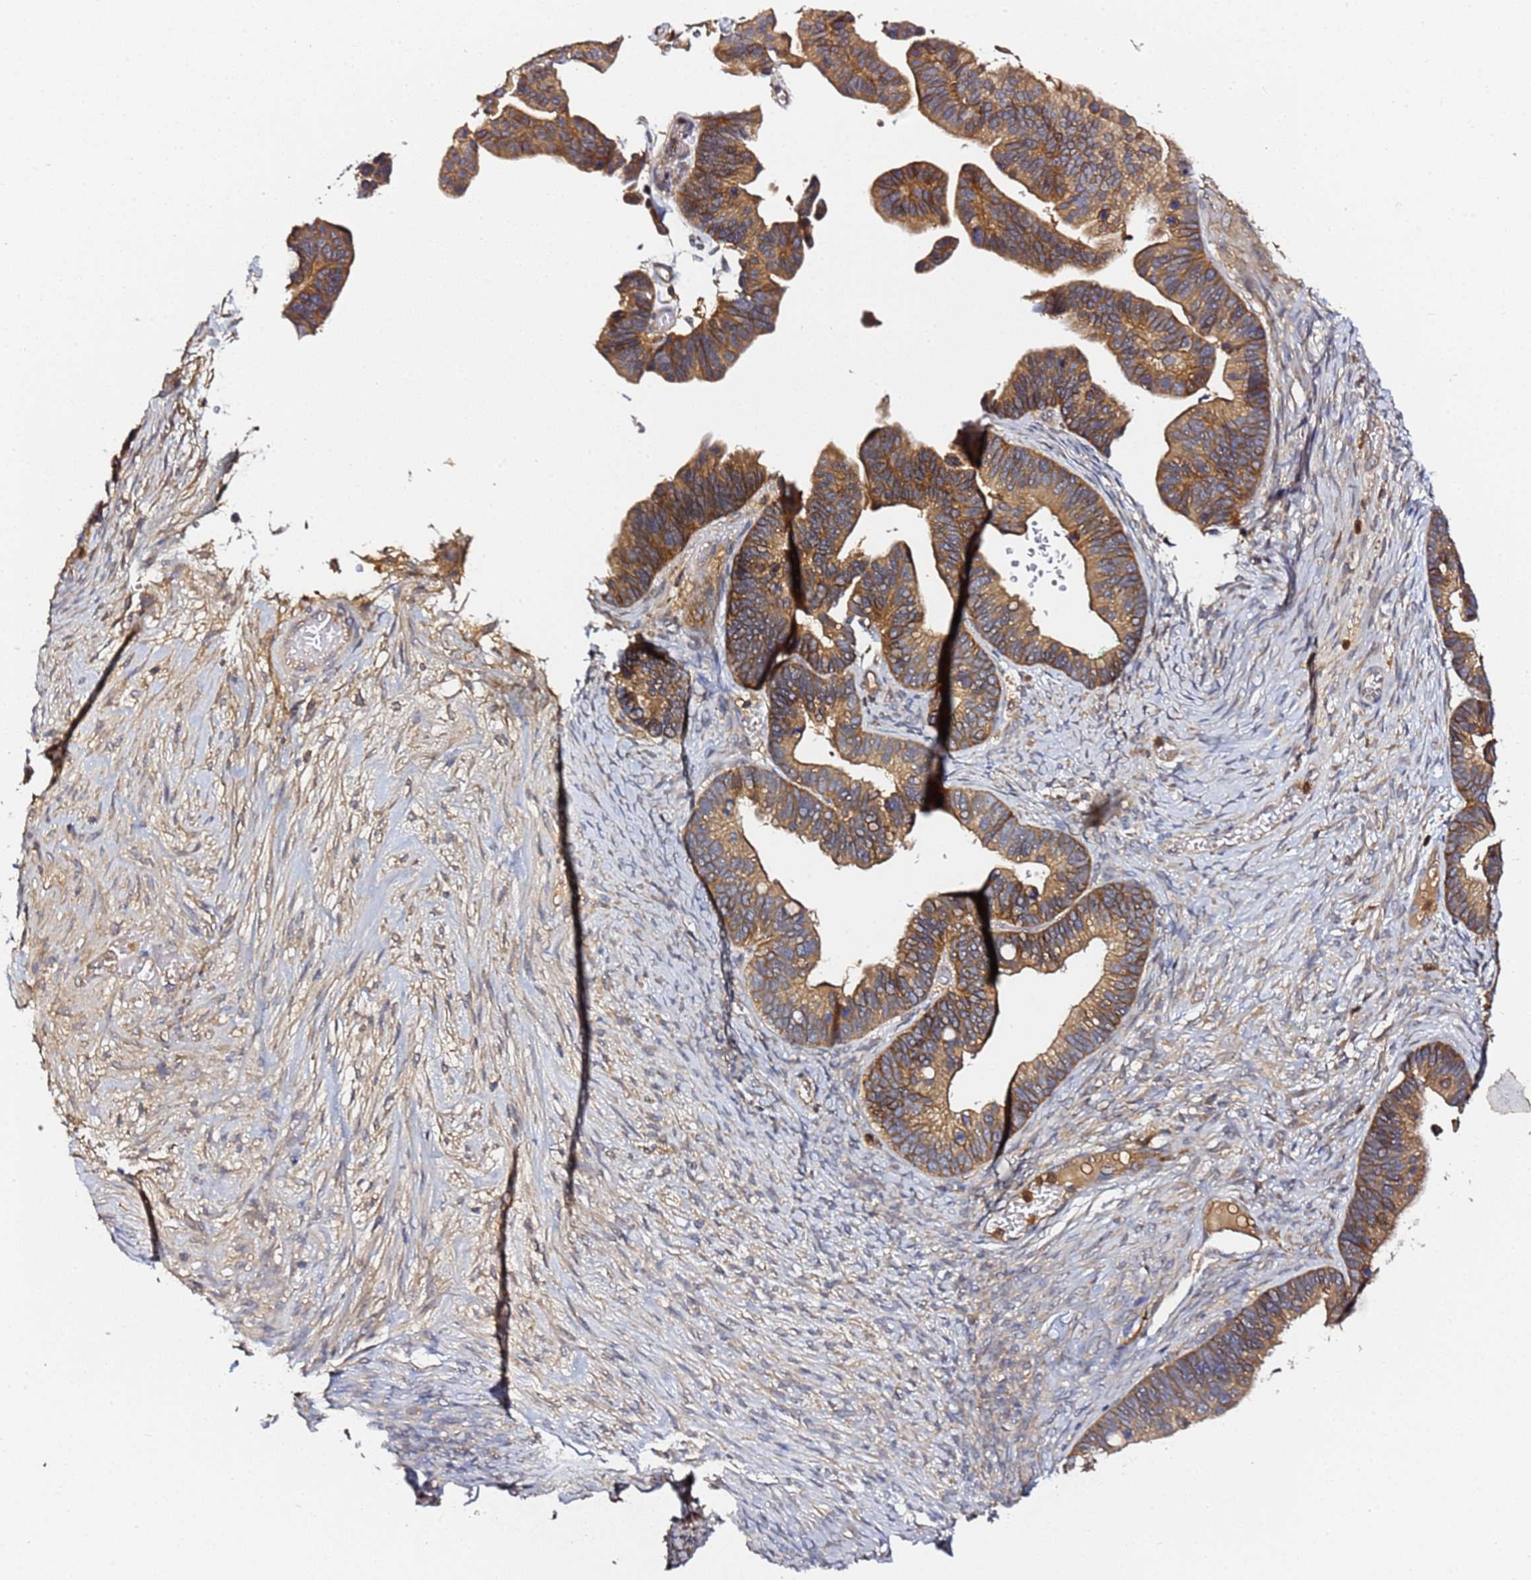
{"staining": {"intensity": "moderate", "quantity": ">75%", "location": "cytoplasmic/membranous"}, "tissue": "ovarian cancer", "cell_type": "Tumor cells", "image_type": "cancer", "snomed": [{"axis": "morphology", "description": "Cystadenocarcinoma, serous, NOS"}, {"axis": "topography", "description": "Ovary"}], "caption": "Protein expression analysis of serous cystadenocarcinoma (ovarian) exhibits moderate cytoplasmic/membranous expression in approximately >75% of tumor cells.", "gene": "LRRC69", "patient": {"sex": "female", "age": 56}}